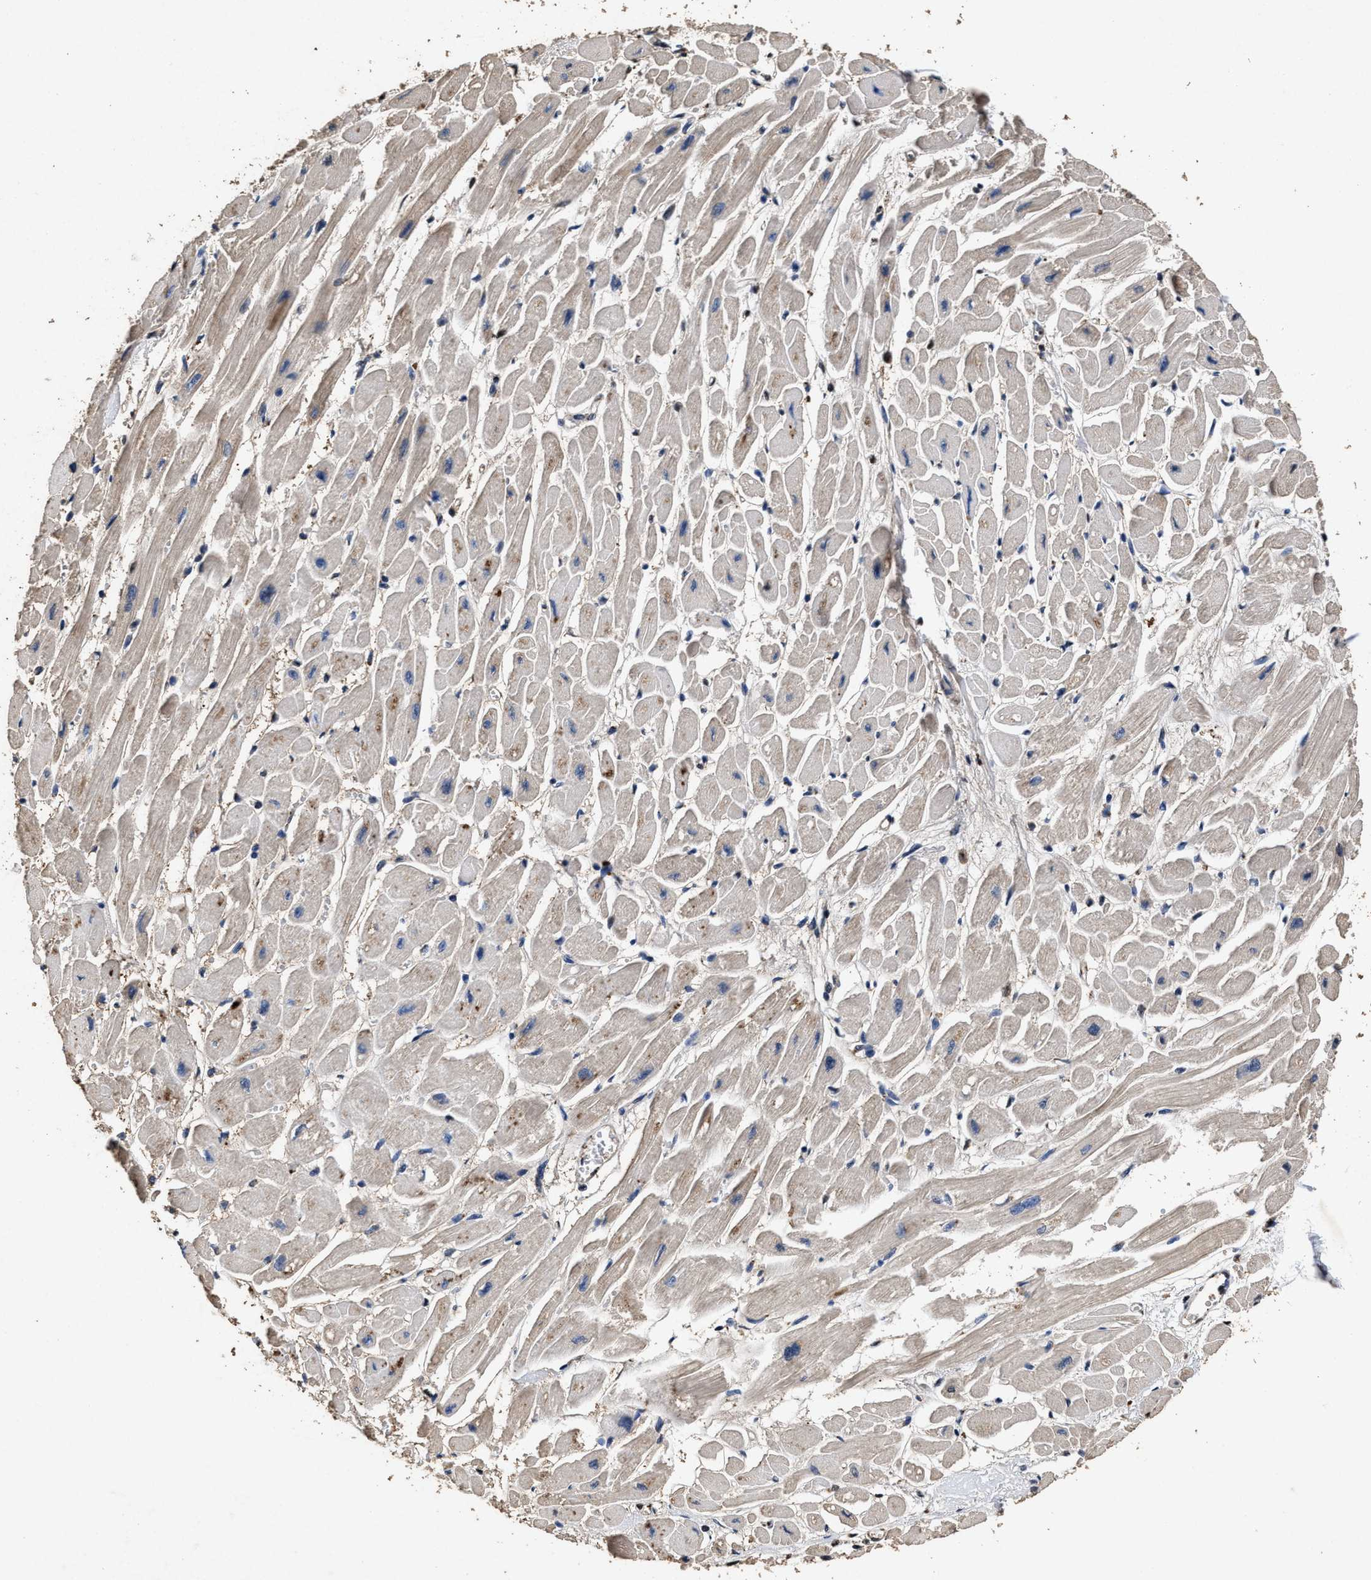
{"staining": {"intensity": "moderate", "quantity": "<25%", "location": "cytoplasmic/membranous"}, "tissue": "heart muscle", "cell_type": "Cardiomyocytes", "image_type": "normal", "snomed": [{"axis": "morphology", "description": "Normal tissue, NOS"}, {"axis": "topography", "description": "Heart"}], "caption": "Protein staining of unremarkable heart muscle exhibits moderate cytoplasmic/membranous positivity in approximately <25% of cardiomyocytes. The staining was performed using DAB, with brown indicating positive protein expression. Nuclei are stained blue with hematoxylin.", "gene": "TPST2", "patient": {"sex": "female", "age": 54}}